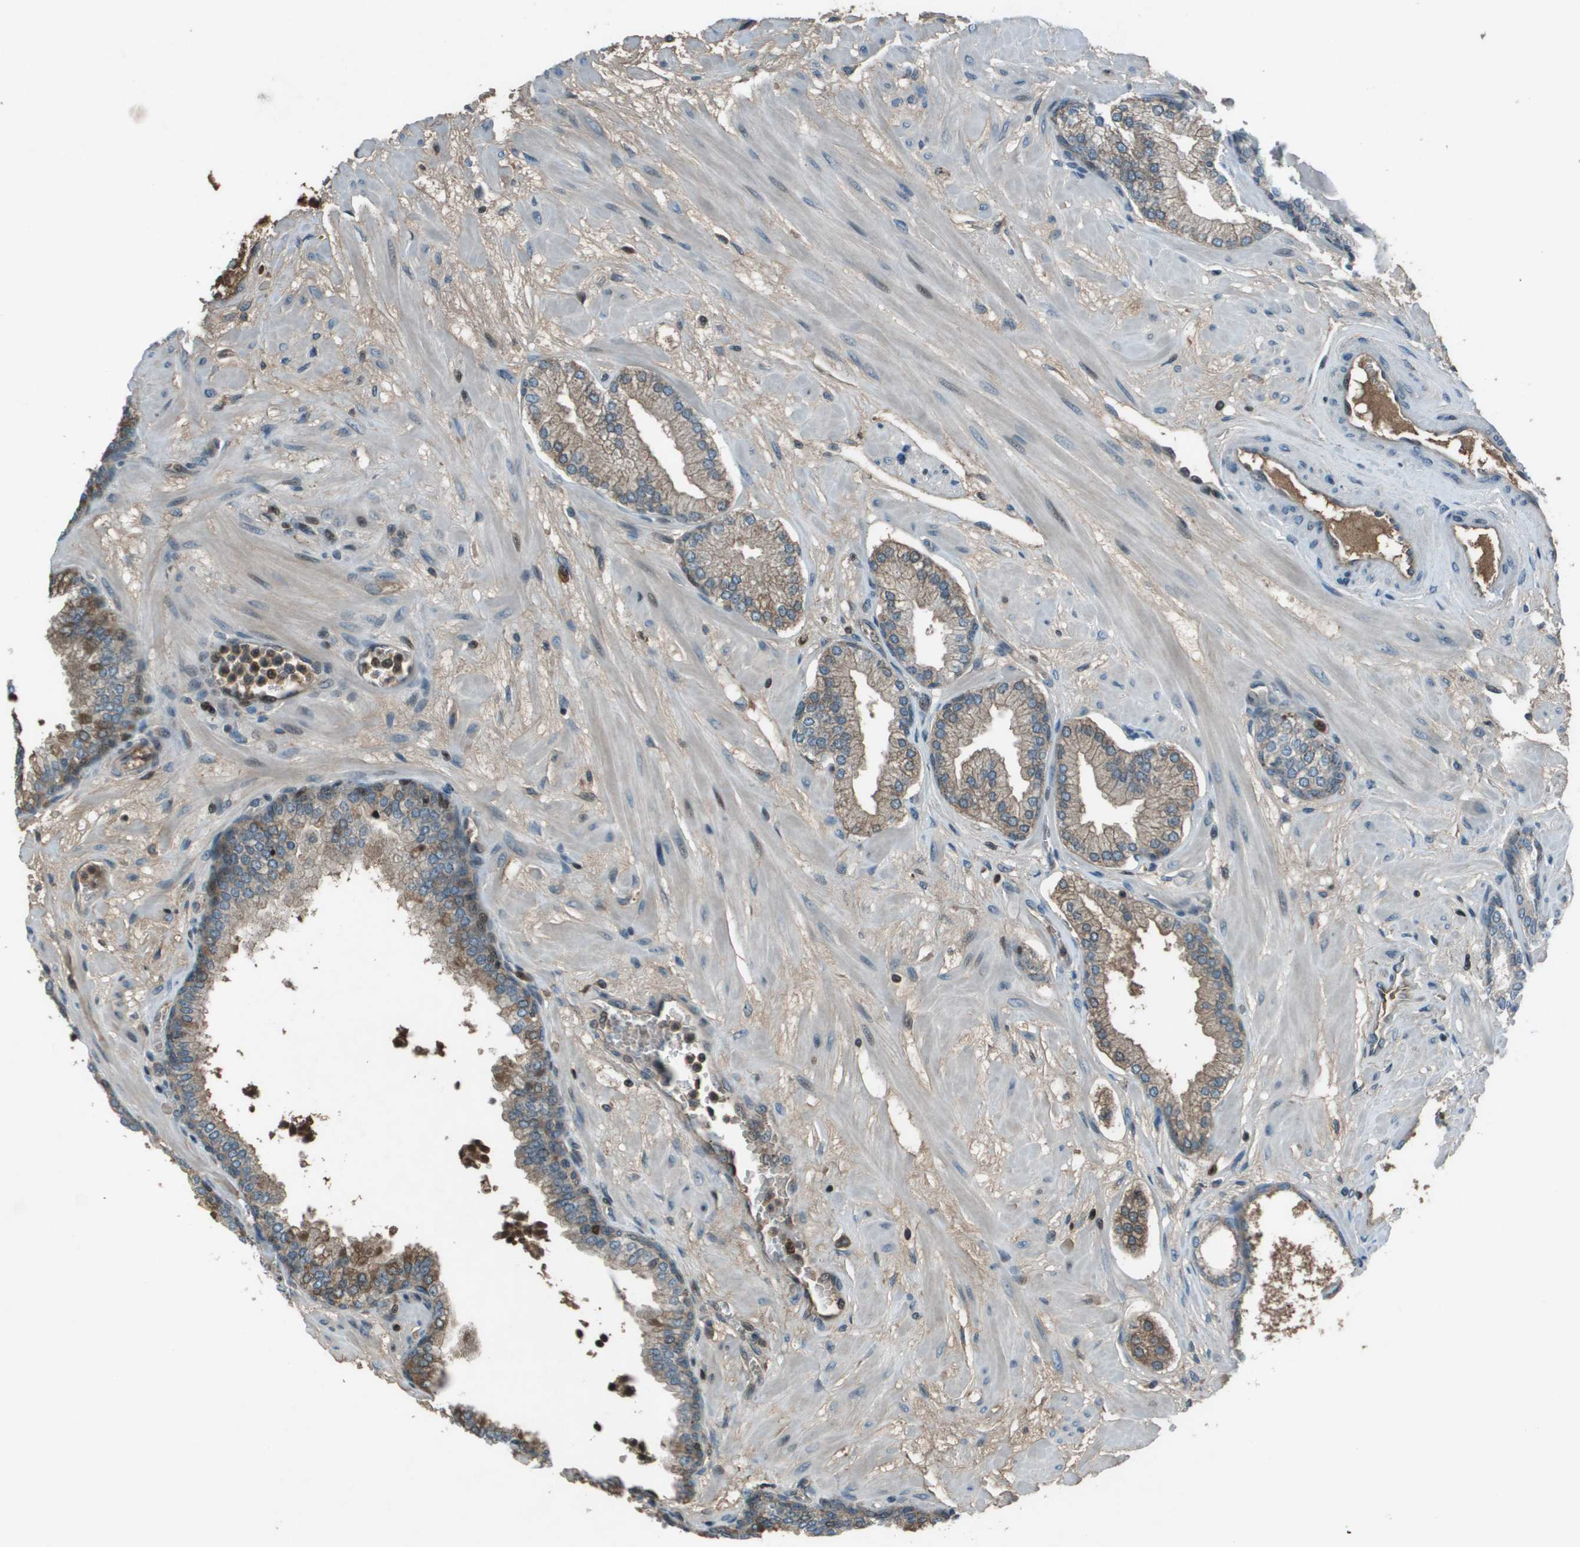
{"staining": {"intensity": "weak", "quantity": "<25%", "location": "cytoplasmic/membranous"}, "tissue": "prostate", "cell_type": "Glandular cells", "image_type": "normal", "snomed": [{"axis": "morphology", "description": "Normal tissue, NOS"}, {"axis": "morphology", "description": "Urothelial carcinoma, Low grade"}, {"axis": "topography", "description": "Urinary bladder"}, {"axis": "topography", "description": "Prostate"}], "caption": "Immunohistochemistry of benign human prostate shows no staining in glandular cells. (Brightfield microscopy of DAB immunohistochemistry at high magnification).", "gene": "CXCL12", "patient": {"sex": "male", "age": 60}}